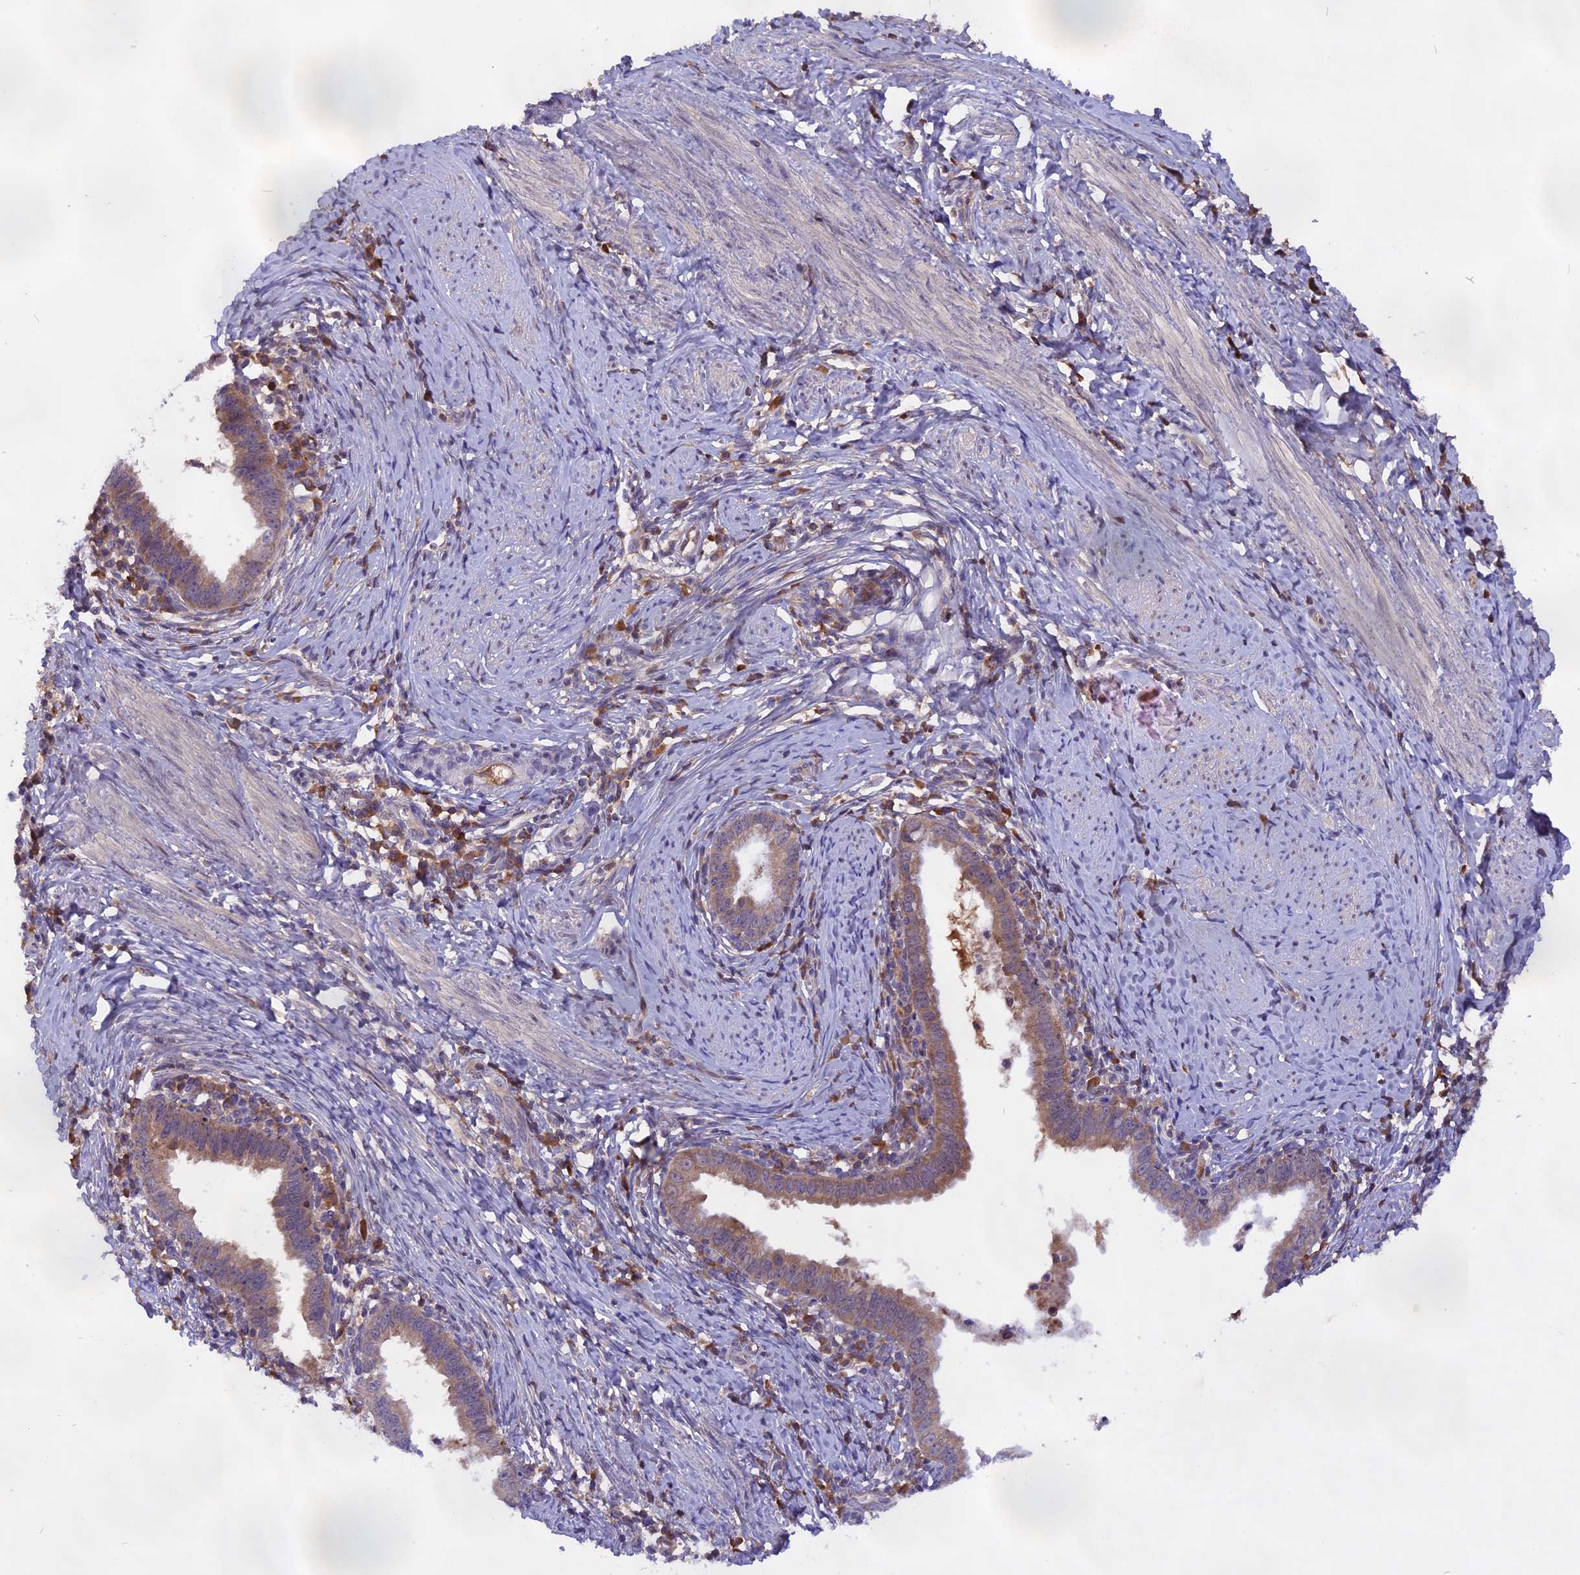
{"staining": {"intensity": "weak", "quantity": ">75%", "location": "cytoplasmic/membranous"}, "tissue": "cervical cancer", "cell_type": "Tumor cells", "image_type": "cancer", "snomed": [{"axis": "morphology", "description": "Adenocarcinoma, NOS"}, {"axis": "topography", "description": "Cervix"}], "caption": "Cervical cancer was stained to show a protein in brown. There is low levels of weak cytoplasmic/membranous positivity in about >75% of tumor cells. (DAB (3,3'-diaminobenzidine) IHC with brightfield microscopy, high magnification).", "gene": "MARK4", "patient": {"sex": "female", "age": 36}}